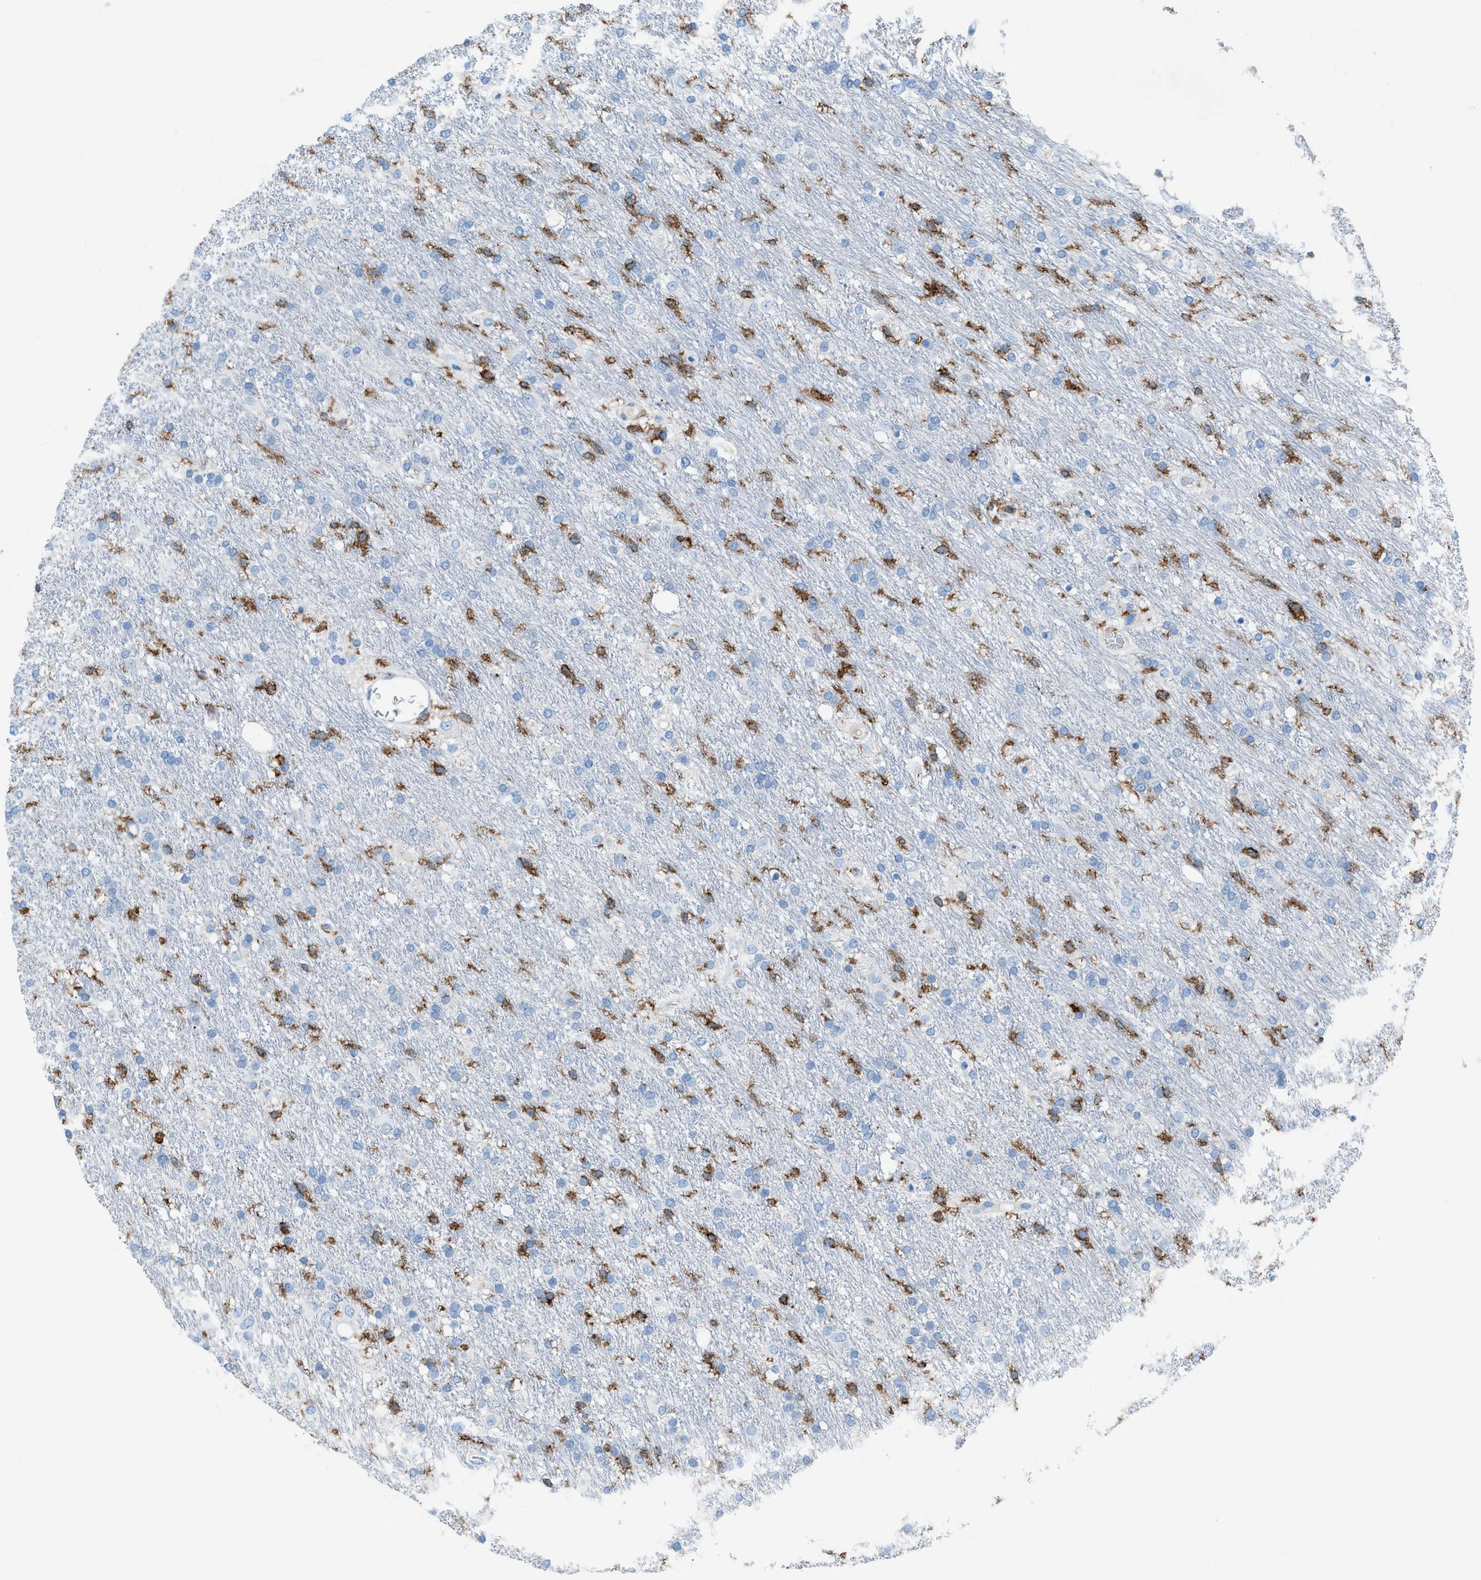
{"staining": {"intensity": "moderate", "quantity": "25%-75%", "location": "cytoplasmic/membranous"}, "tissue": "glioma", "cell_type": "Tumor cells", "image_type": "cancer", "snomed": [{"axis": "morphology", "description": "Glioma, malignant, Low grade"}, {"axis": "topography", "description": "Brain"}], "caption": "A high-resolution histopathology image shows IHC staining of malignant low-grade glioma, which reveals moderate cytoplasmic/membranous expression in about 25%-75% of tumor cells. Using DAB (brown) and hematoxylin (blue) stains, captured at high magnification using brightfield microscopy.", "gene": "ITGB2", "patient": {"sex": "male", "age": 77}}